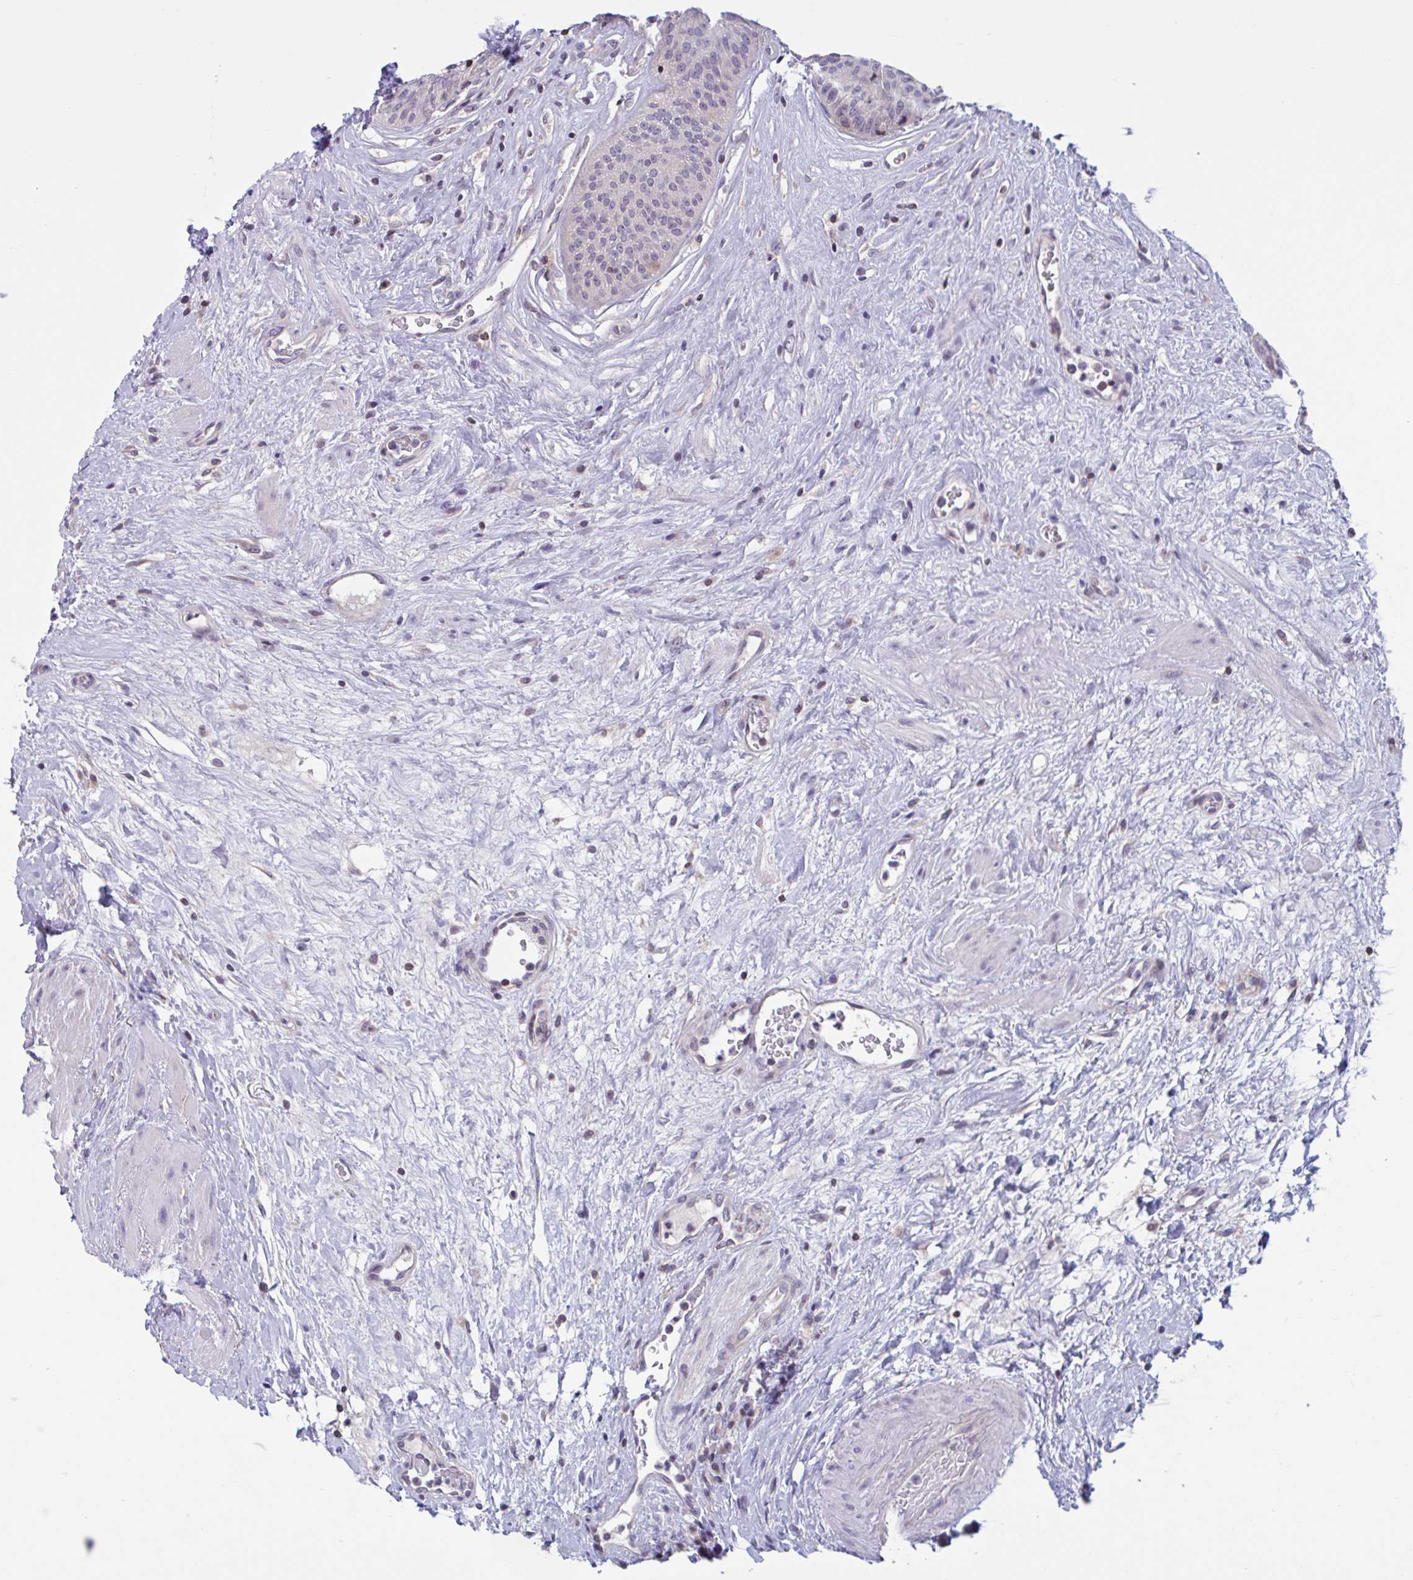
{"staining": {"intensity": "negative", "quantity": "none", "location": "none"}, "tissue": "urinary bladder", "cell_type": "Urothelial cells", "image_type": "normal", "snomed": [{"axis": "morphology", "description": "Normal tissue, NOS"}, {"axis": "topography", "description": "Urinary bladder"}], "caption": "Protein analysis of normal urinary bladder shows no significant staining in urothelial cells. The staining is performed using DAB (3,3'-diaminobenzidine) brown chromogen with nuclei counter-stained in using hematoxylin.", "gene": "SNX11", "patient": {"sex": "female", "age": 56}}